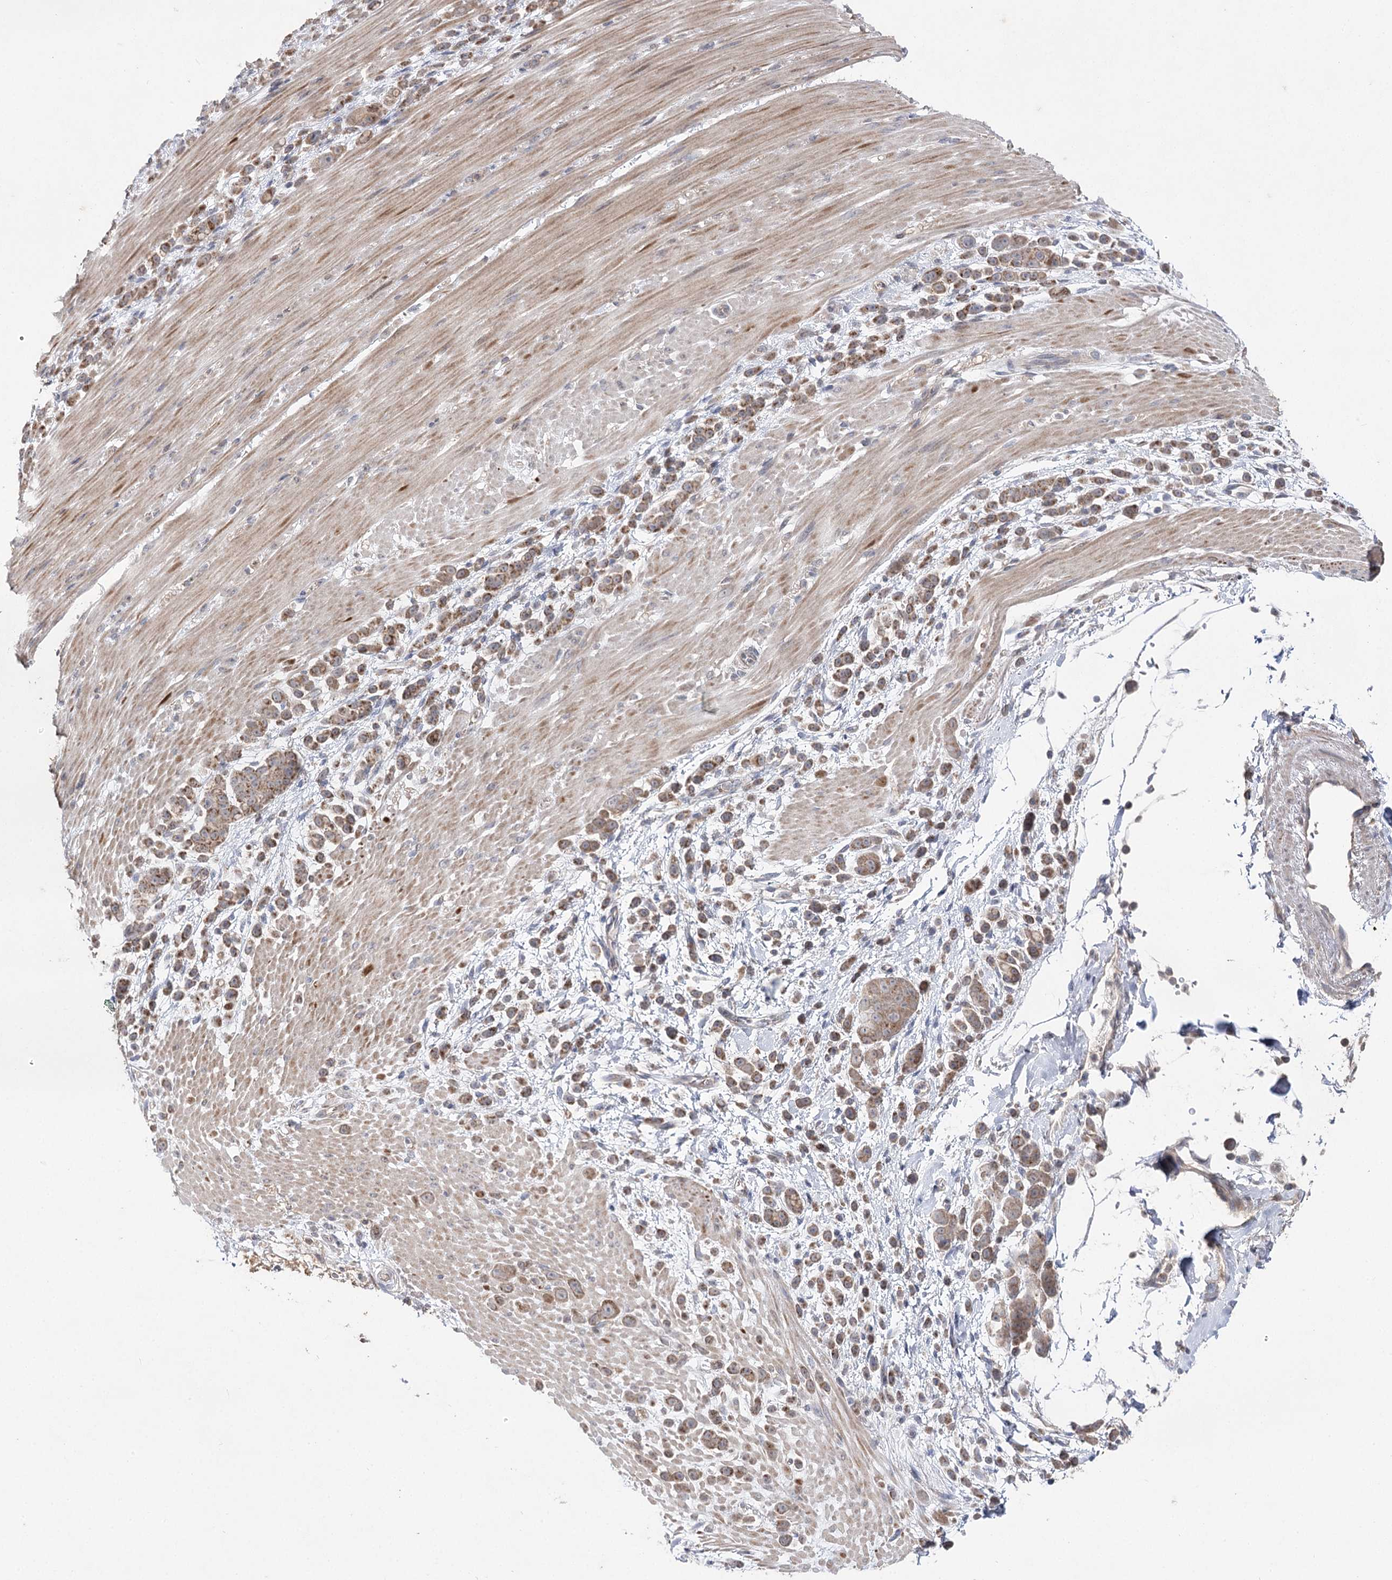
{"staining": {"intensity": "moderate", "quantity": ">75%", "location": "cytoplasmic/membranous"}, "tissue": "pancreatic cancer", "cell_type": "Tumor cells", "image_type": "cancer", "snomed": [{"axis": "morphology", "description": "Normal tissue, NOS"}, {"axis": "morphology", "description": "Adenocarcinoma, NOS"}, {"axis": "topography", "description": "Pancreas"}], "caption": "There is medium levels of moderate cytoplasmic/membranous positivity in tumor cells of adenocarcinoma (pancreatic), as demonstrated by immunohistochemical staining (brown color).", "gene": "AURKC", "patient": {"sex": "female", "age": 64}}